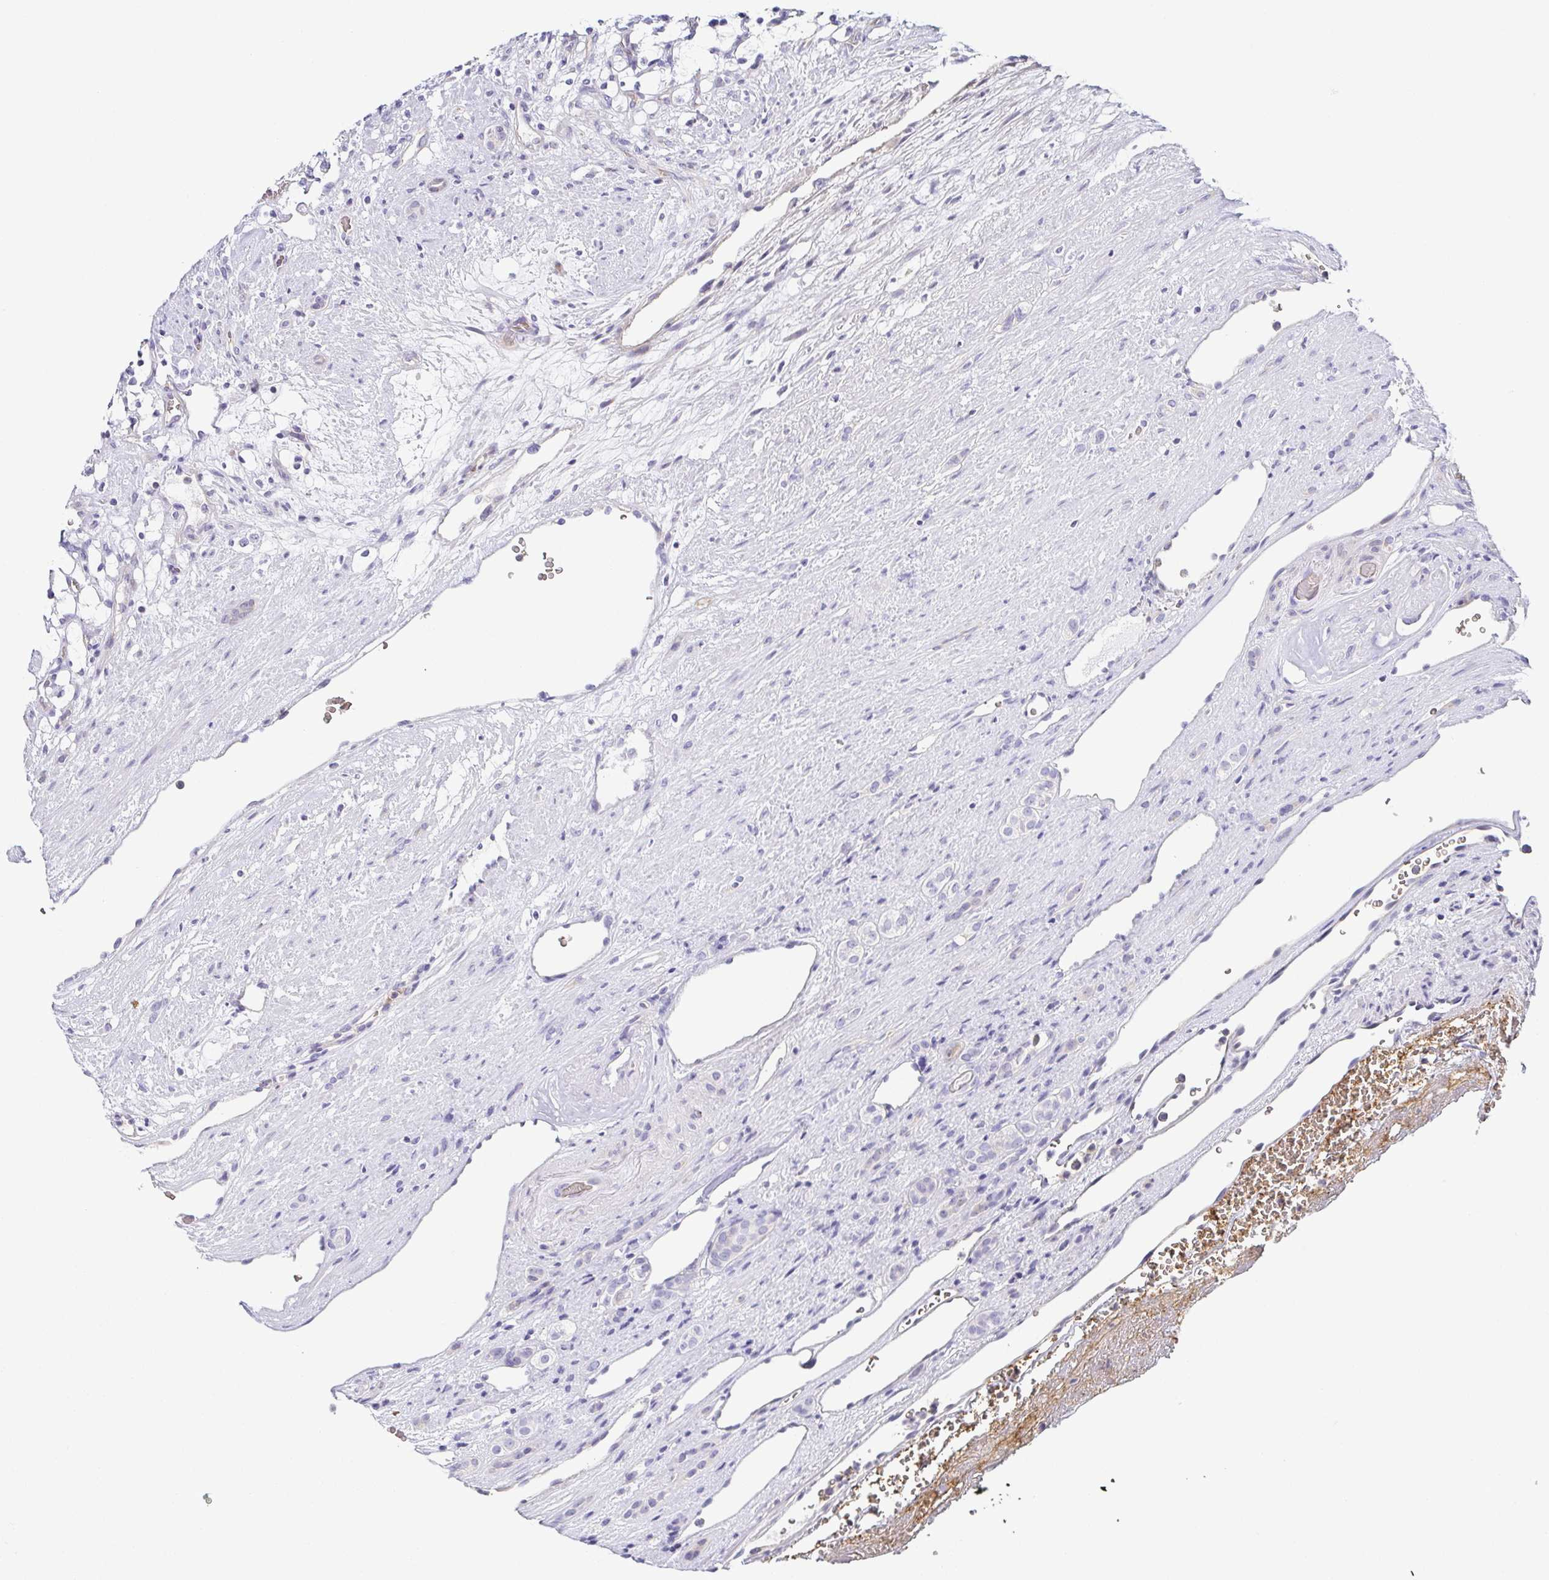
{"staining": {"intensity": "negative", "quantity": "none", "location": "none"}, "tissue": "renal cancer", "cell_type": "Tumor cells", "image_type": "cancer", "snomed": [{"axis": "morphology", "description": "Adenocarcinoma, NOS"}, {"axis": "topography", "description": "Kidney"}], "caption": "DAB immunohistochemical staining of human renal cancer displays no significant positivity in tumor cells. (DAB immunohistochemistry with hematoxylin counter stain).", "gene": "FAM162B", "patient": {"sex": "female", "age": 69}}